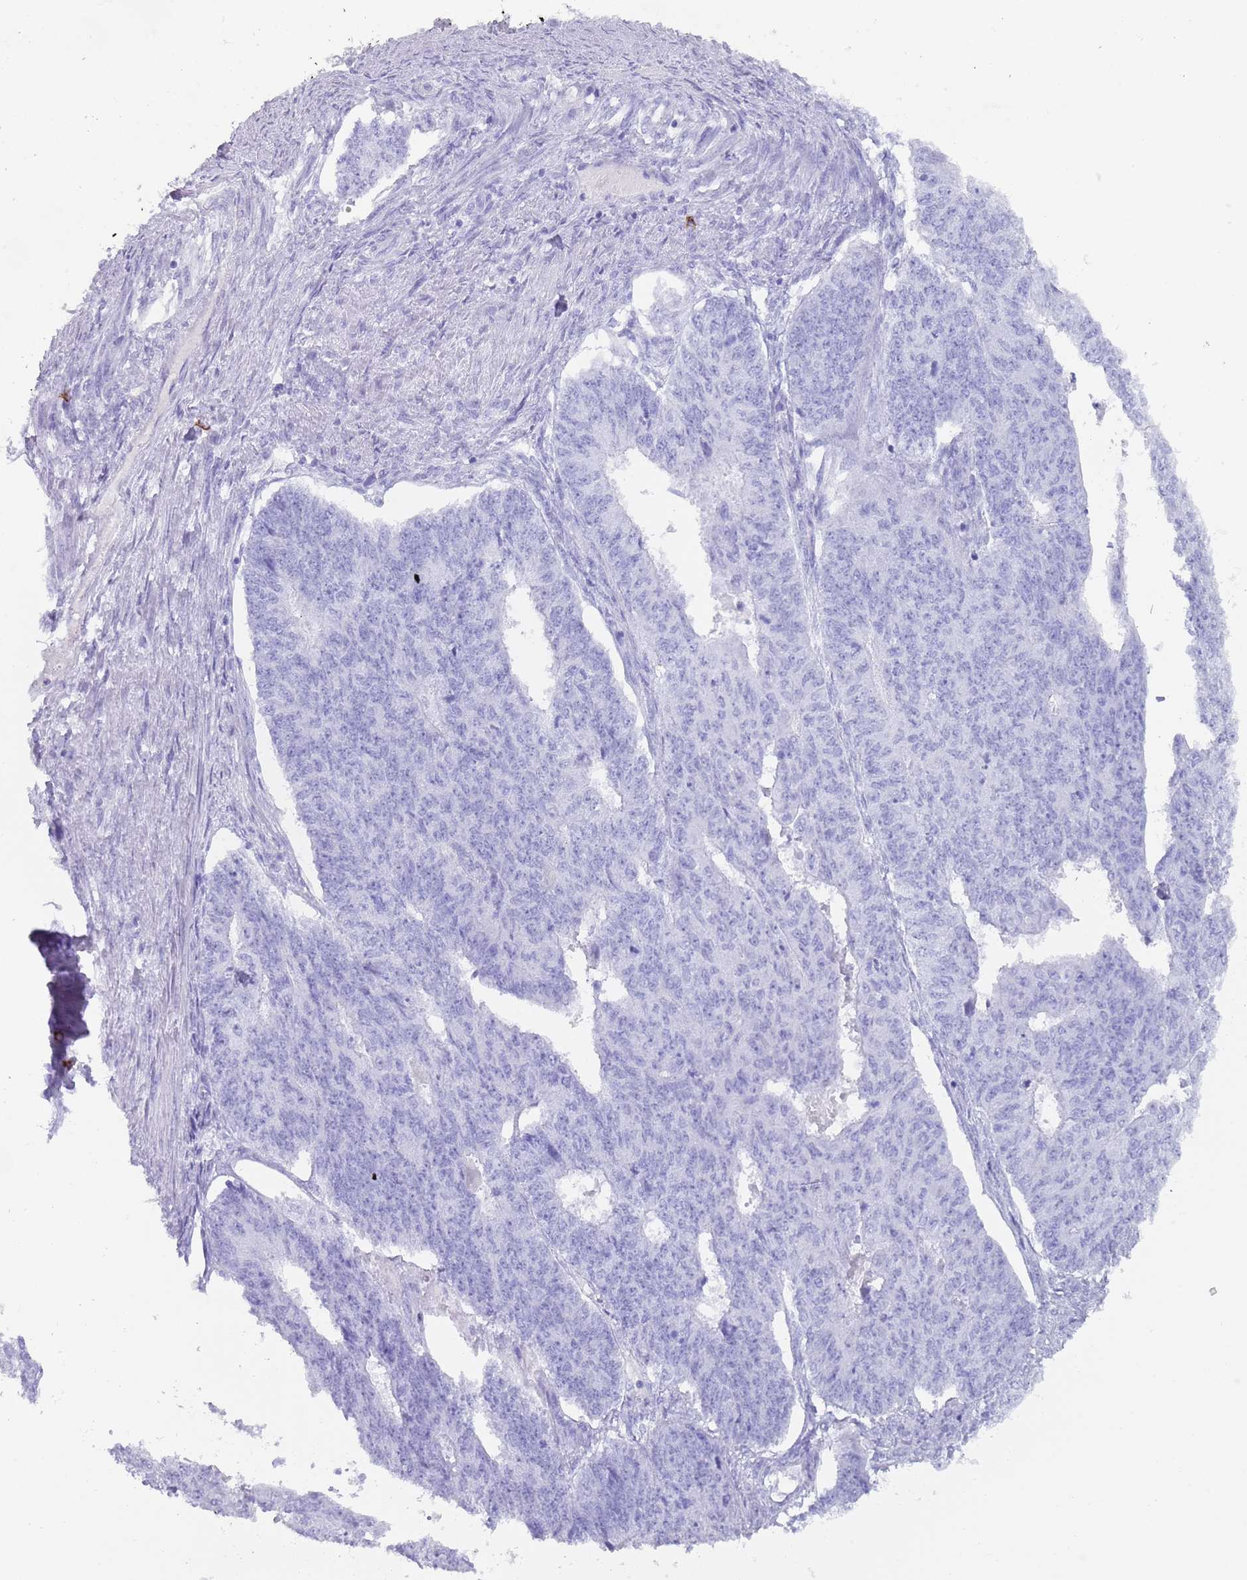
{"staining": {"intensity": "negative", "quantity": "none", "location": "none"}, "tissue": "endometrial cancer", "cell_type": "Tumor cells", "image_type": "cancer", "snomed": [{"axis": "morphology", "description": "Adenocarcinoma, NOS"}, {"axis": "topography", "description": "Endometrium"}], "caption": "This is a histopathology image of IHC staining of endometrial cancer, which shows no expression in tumor cells.", "gene": "MYADML2", "patient": {"sex": "female", "age": 32}}